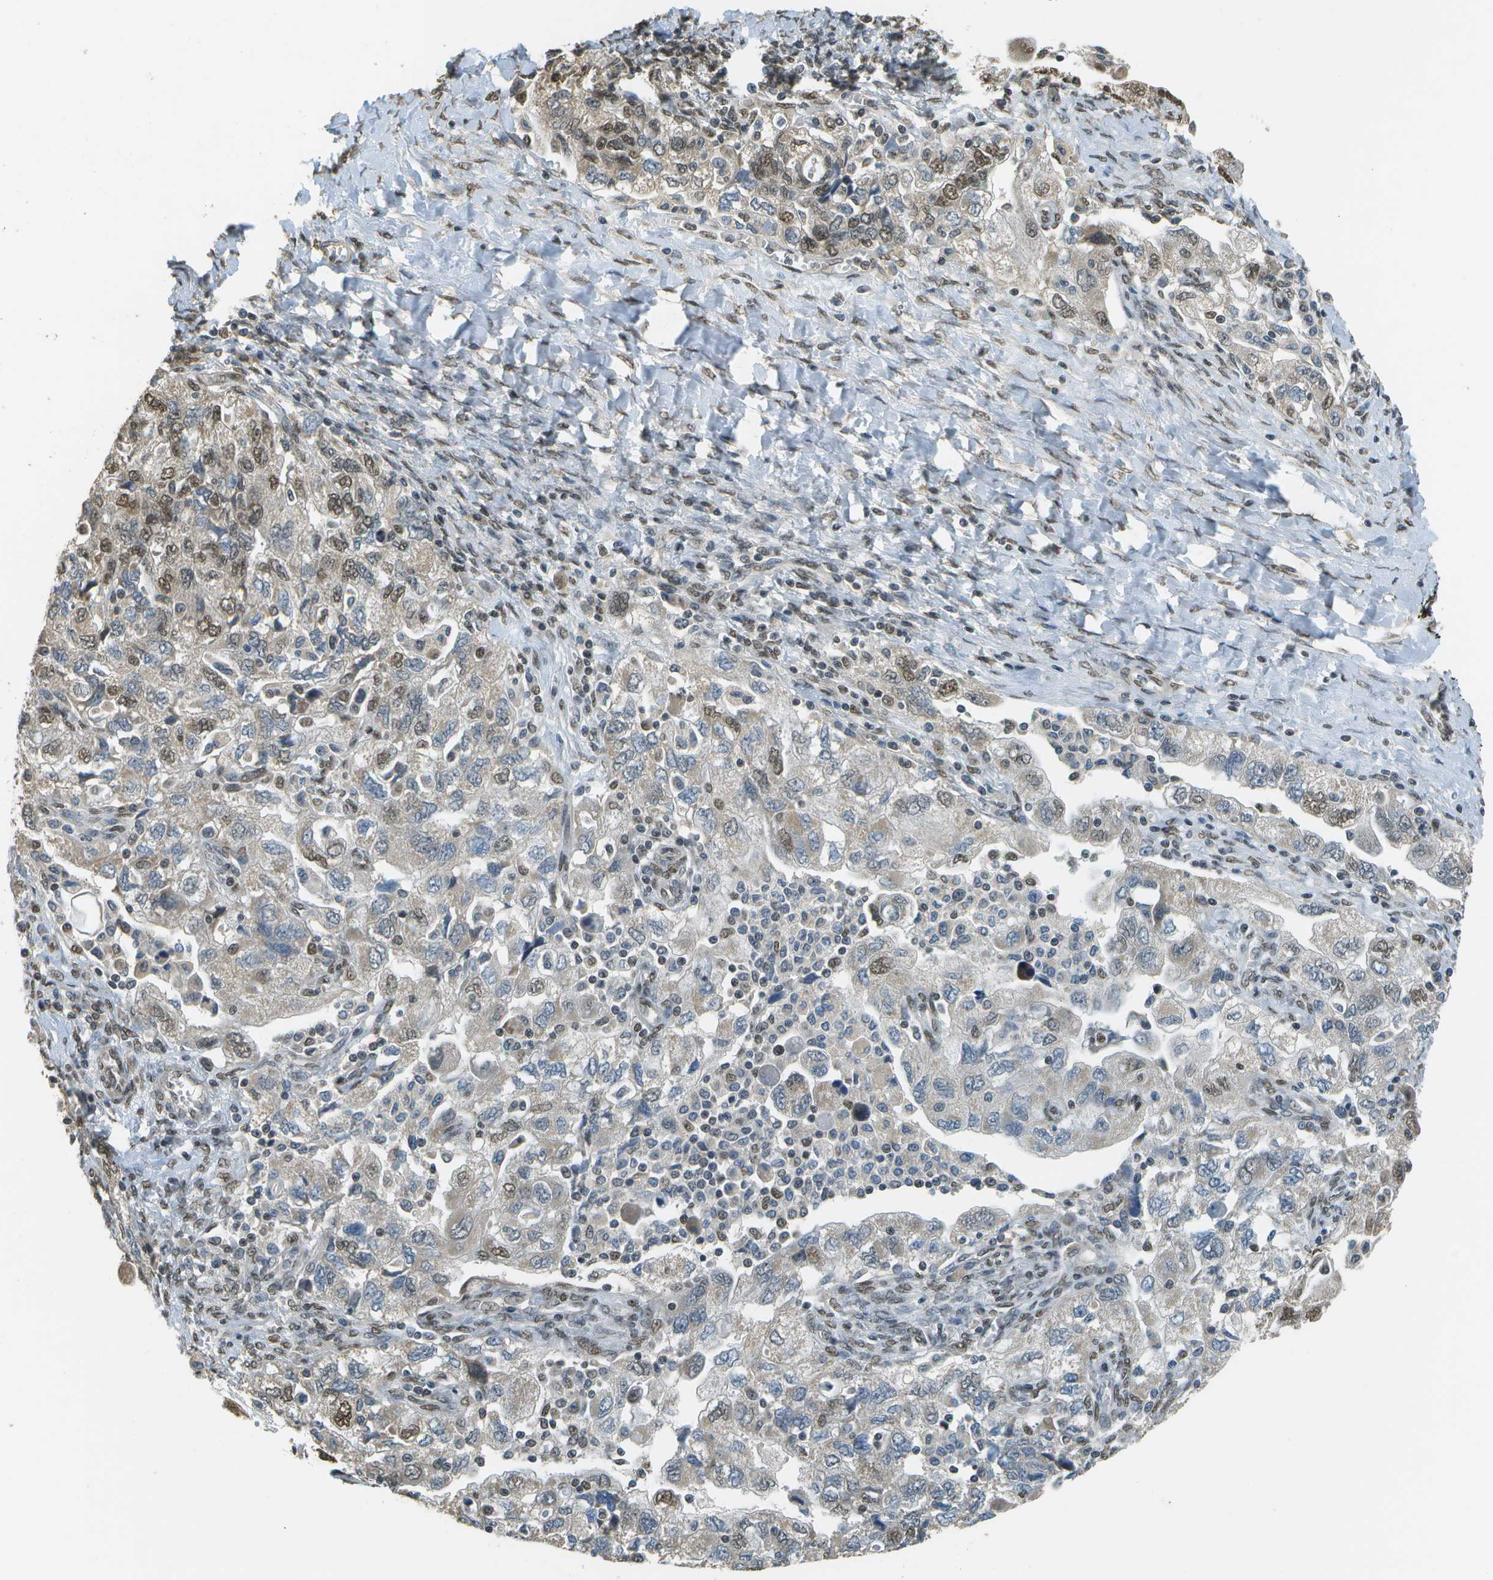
{"staining": {"intensity": "moderate", "quantity": "25%-75%", "location": "nuclear"}, "tissue": "ovarian cancer", "cell_type": "Tumor cells", "image_type": "cancer", "snomed": [{"axis": "morphology", "description": "Carcinoma, NOS"}, {"axis": "morphology", "description": "Cystadenocarcinoma, serous, NOS"}, {"axis": "topography", "description": "Ovary"}], "caption": "A photomicrograph of human ovarian cancer stained for a protein displays moderate nuclear brown staining in tumor cells.", "gene": "ABL2", "patient": {"sex": "female", "age": 69}}